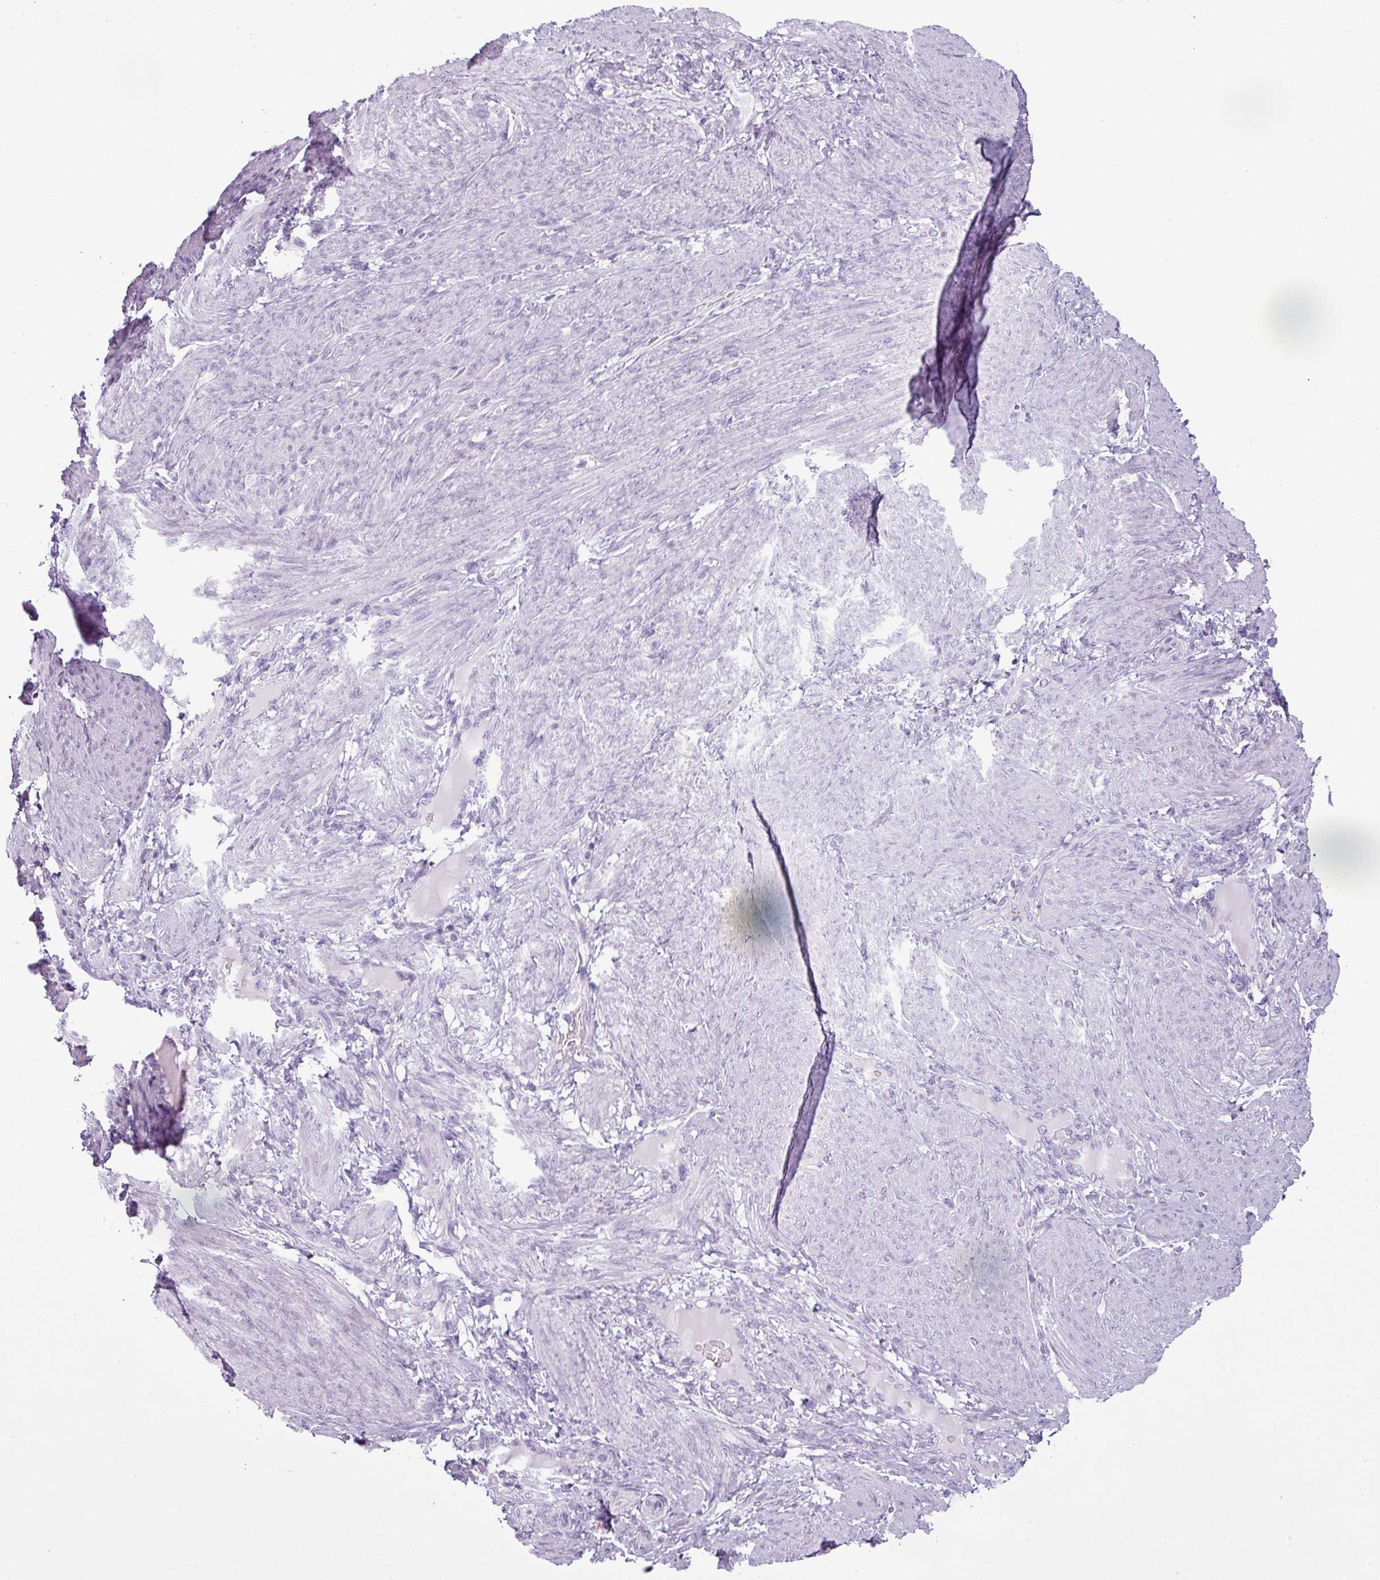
{"staining": {"intensity": "negative", "quantity": "none", "location": "none"}, "tissue": "cervical cancer", "cell_type": "Tumor cells", "image_type": "cancer", "snomed": [{"axis": "morphology", "description": "Squamous cell carcinoma, NOS"}, {"axis": "topography", "description": "Cervix"}], "caption": "Histopathology image shows no protein staining in tumor cells of squamous cell carcinoma (cervical) tissue.", "gene": "CDH16", "patient": {"sex": "female", "age": 41}}